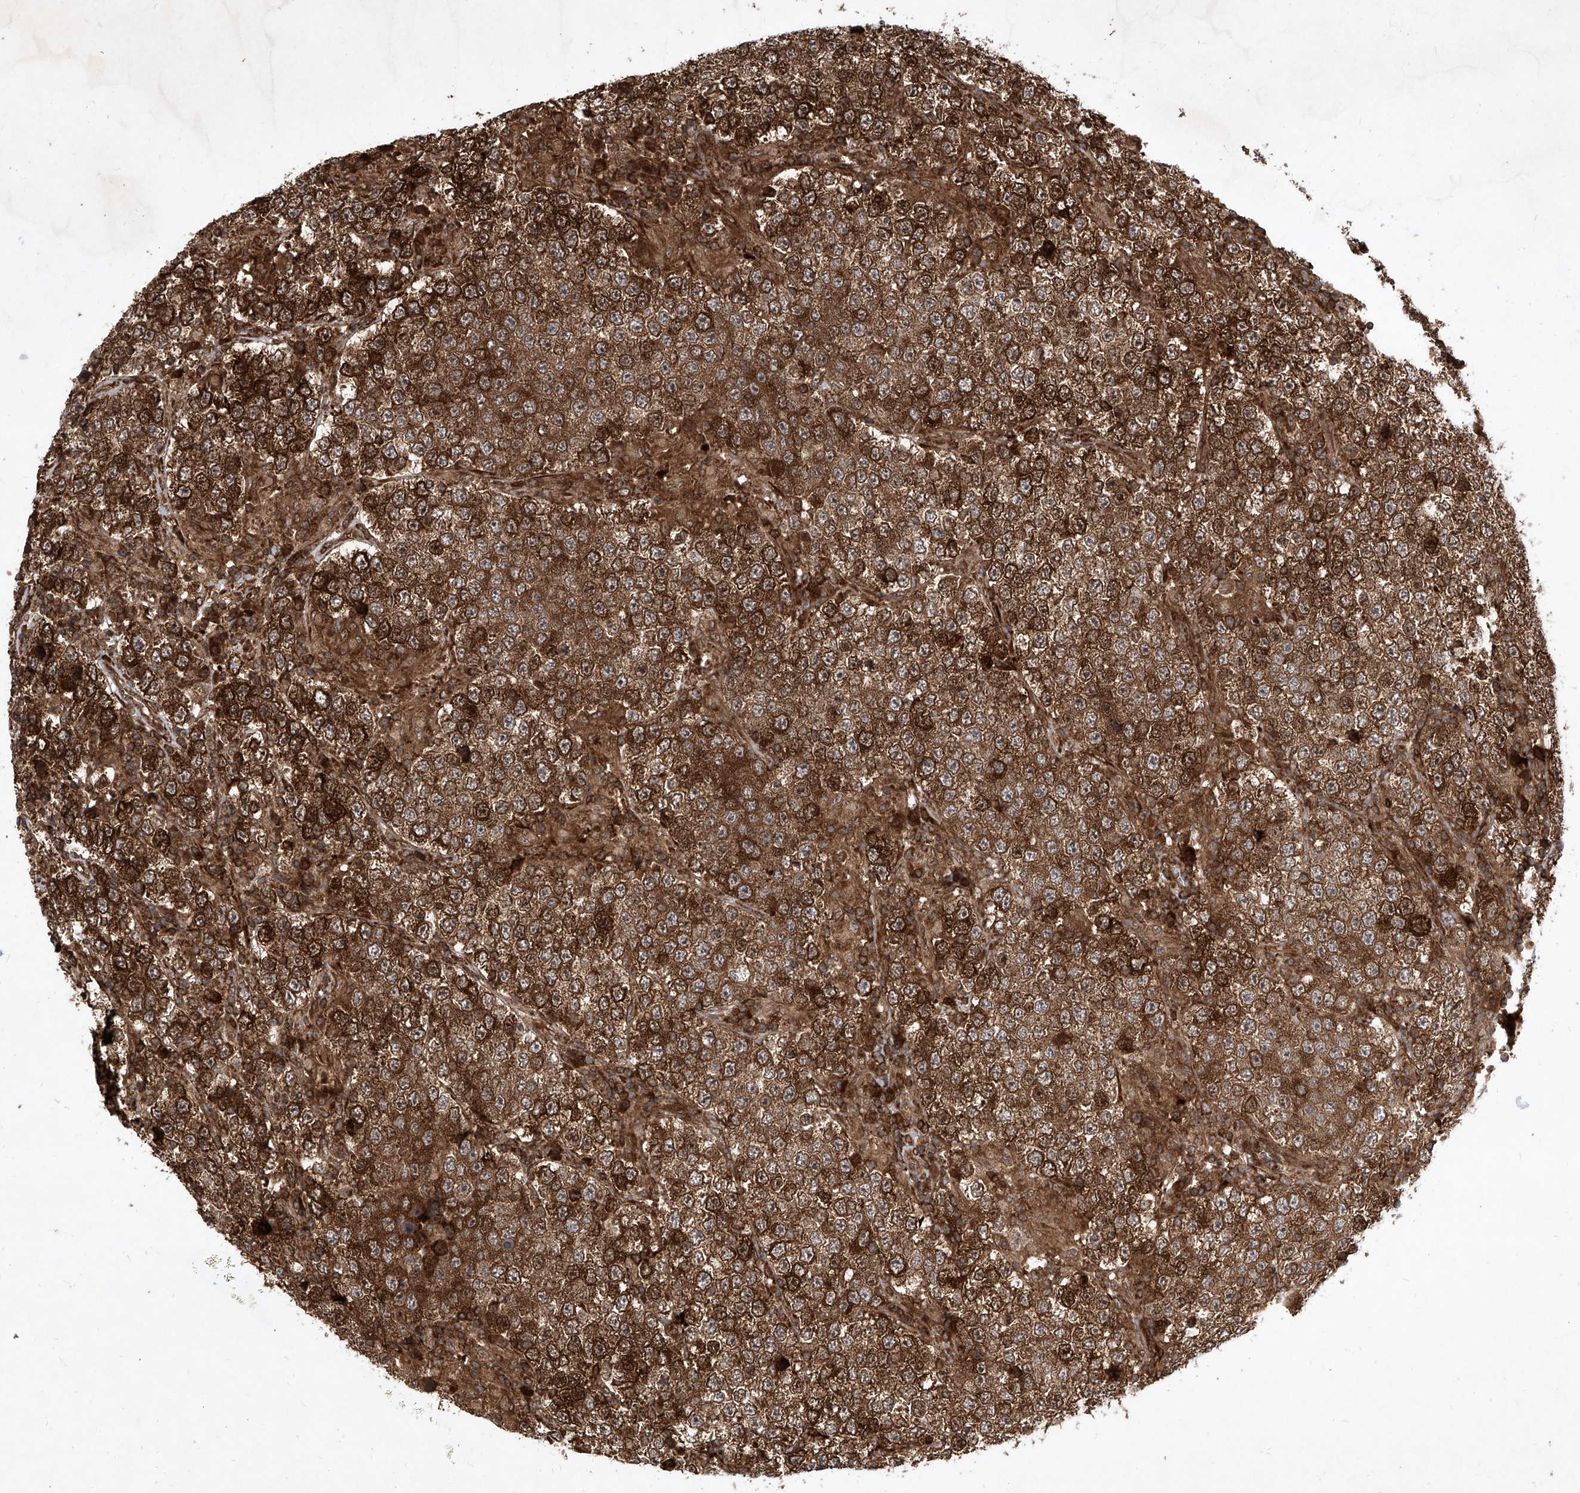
{"staining": {"intensity": "strong", "quantity": ">75%", "location": "cytoplasmic/membranous,nuclear"}, "tissue": "testis cancer", "cell_type": "Tumor cells", "image_type": "cancer", "snomed": [{"axis": "morphology", "description": "Normal tissue, NOS"}, {"axis": "morphology", "description": "Urothelial carcinoma, High grade"}, {"axis": "morphology", "description": "Seminoma, NOS"}, {"axis": "morphology", "description": "Carcinoma, Embryonal, NOS"}, {"axis": "topography", "description": "Urinary bladder"}, {"axis": "topography", "description": "Testis"}], "caption": "This histopathology image shows testis cancer stained with IHC to label a protein in brown. The cytoplasmic/membranous and nuclear of tumor cells show strong positivity for the protein. Nuclei are counter-stained blue.", "gene": "MAGED2", "patient": {"sex": "male", "age": 41}}